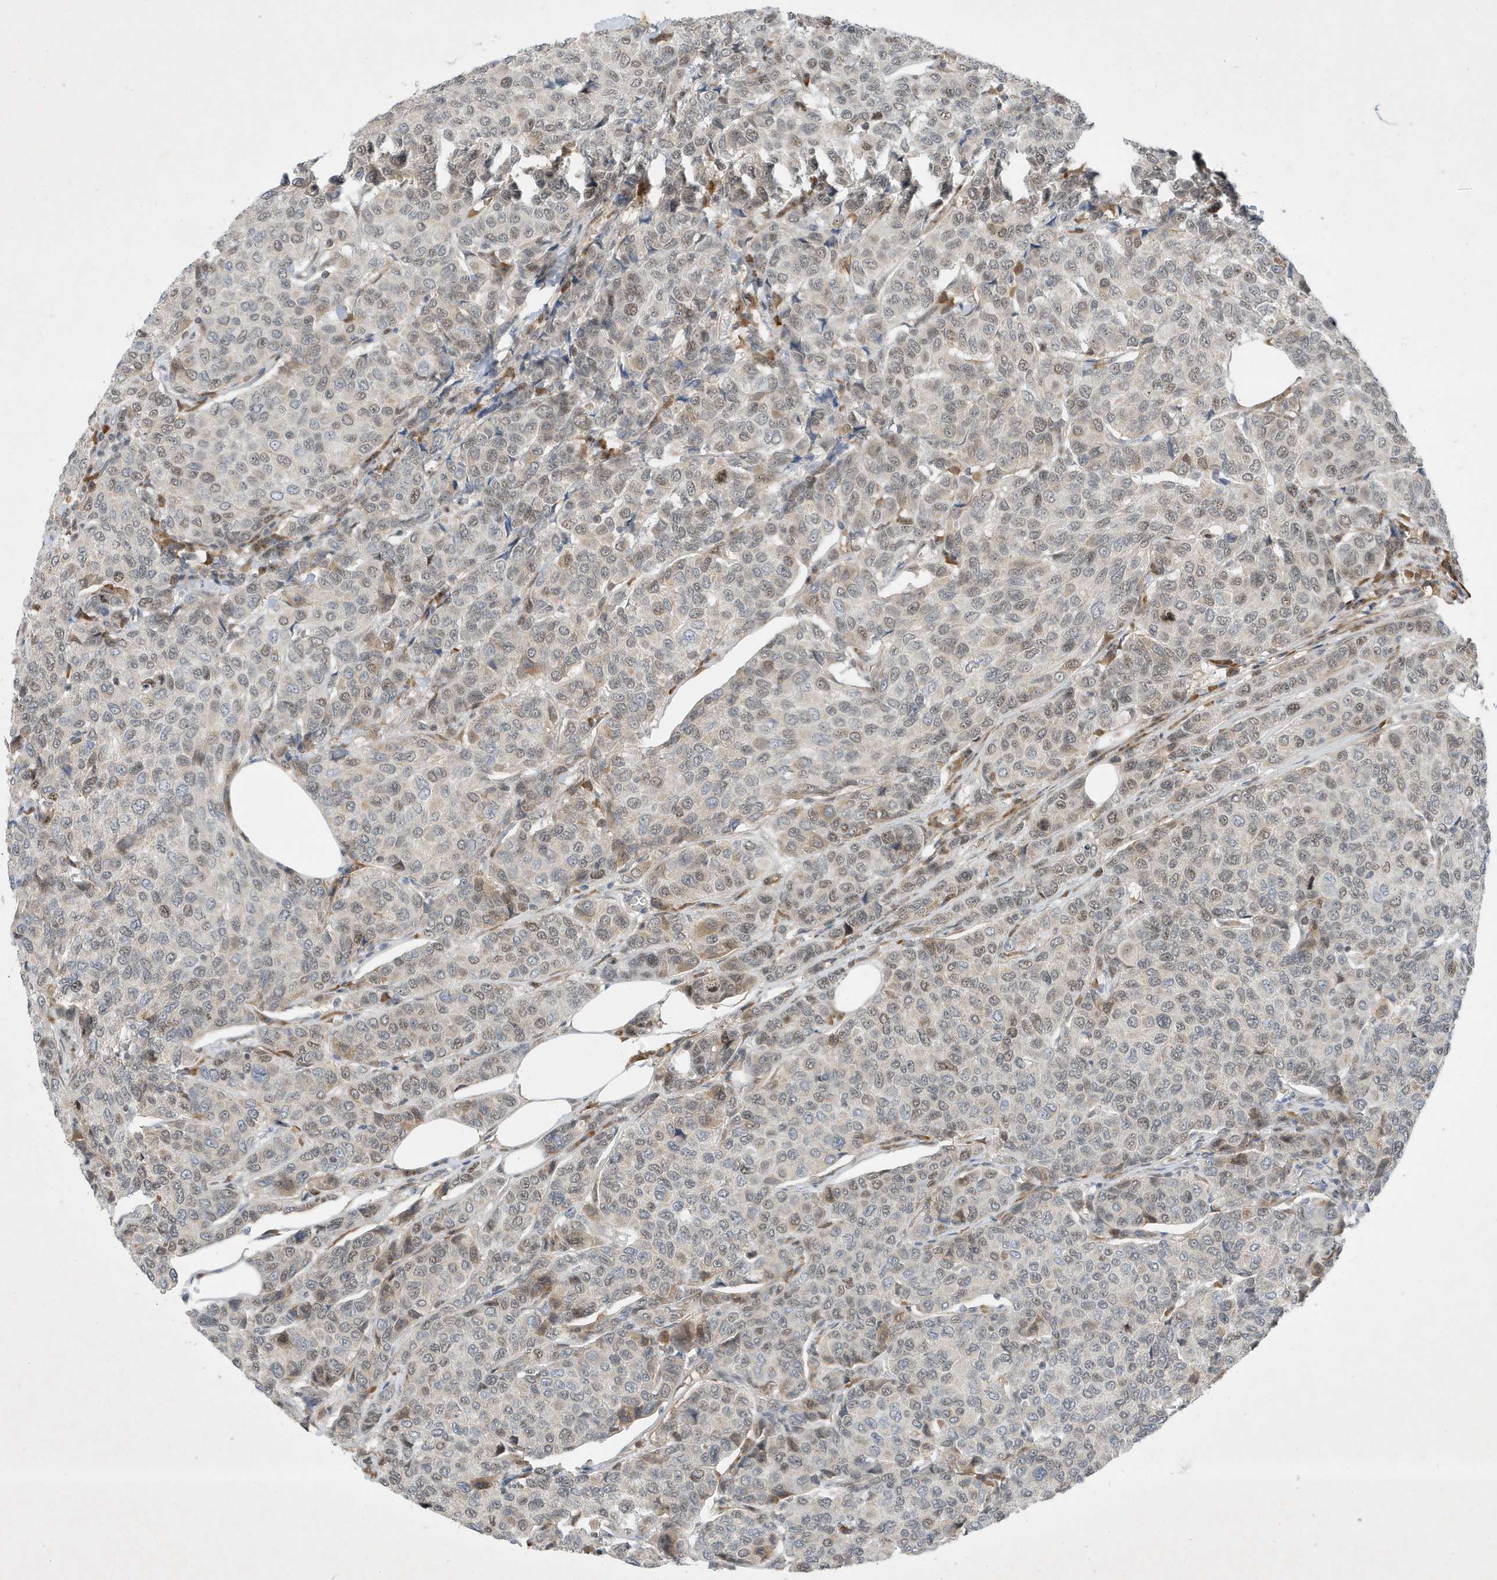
{"staining": {"intensity": "weak", "quantity": "<25%", "location": "nuclear"}, "tissue": "breast cancer", "cell_type": "Tumor cells", "image_type": "cancer", "snomed": [{"axis": "morphology", "description": "Duct carcinoma"}, {"axis": "topography", "description": "Breast"}], "caption": "DAB immunohistochemical staining of human breast cancer exhibits no significant expression in tumor cells.", "gene": "MAST3", "patient": {"sex": "female", "age": 55}}